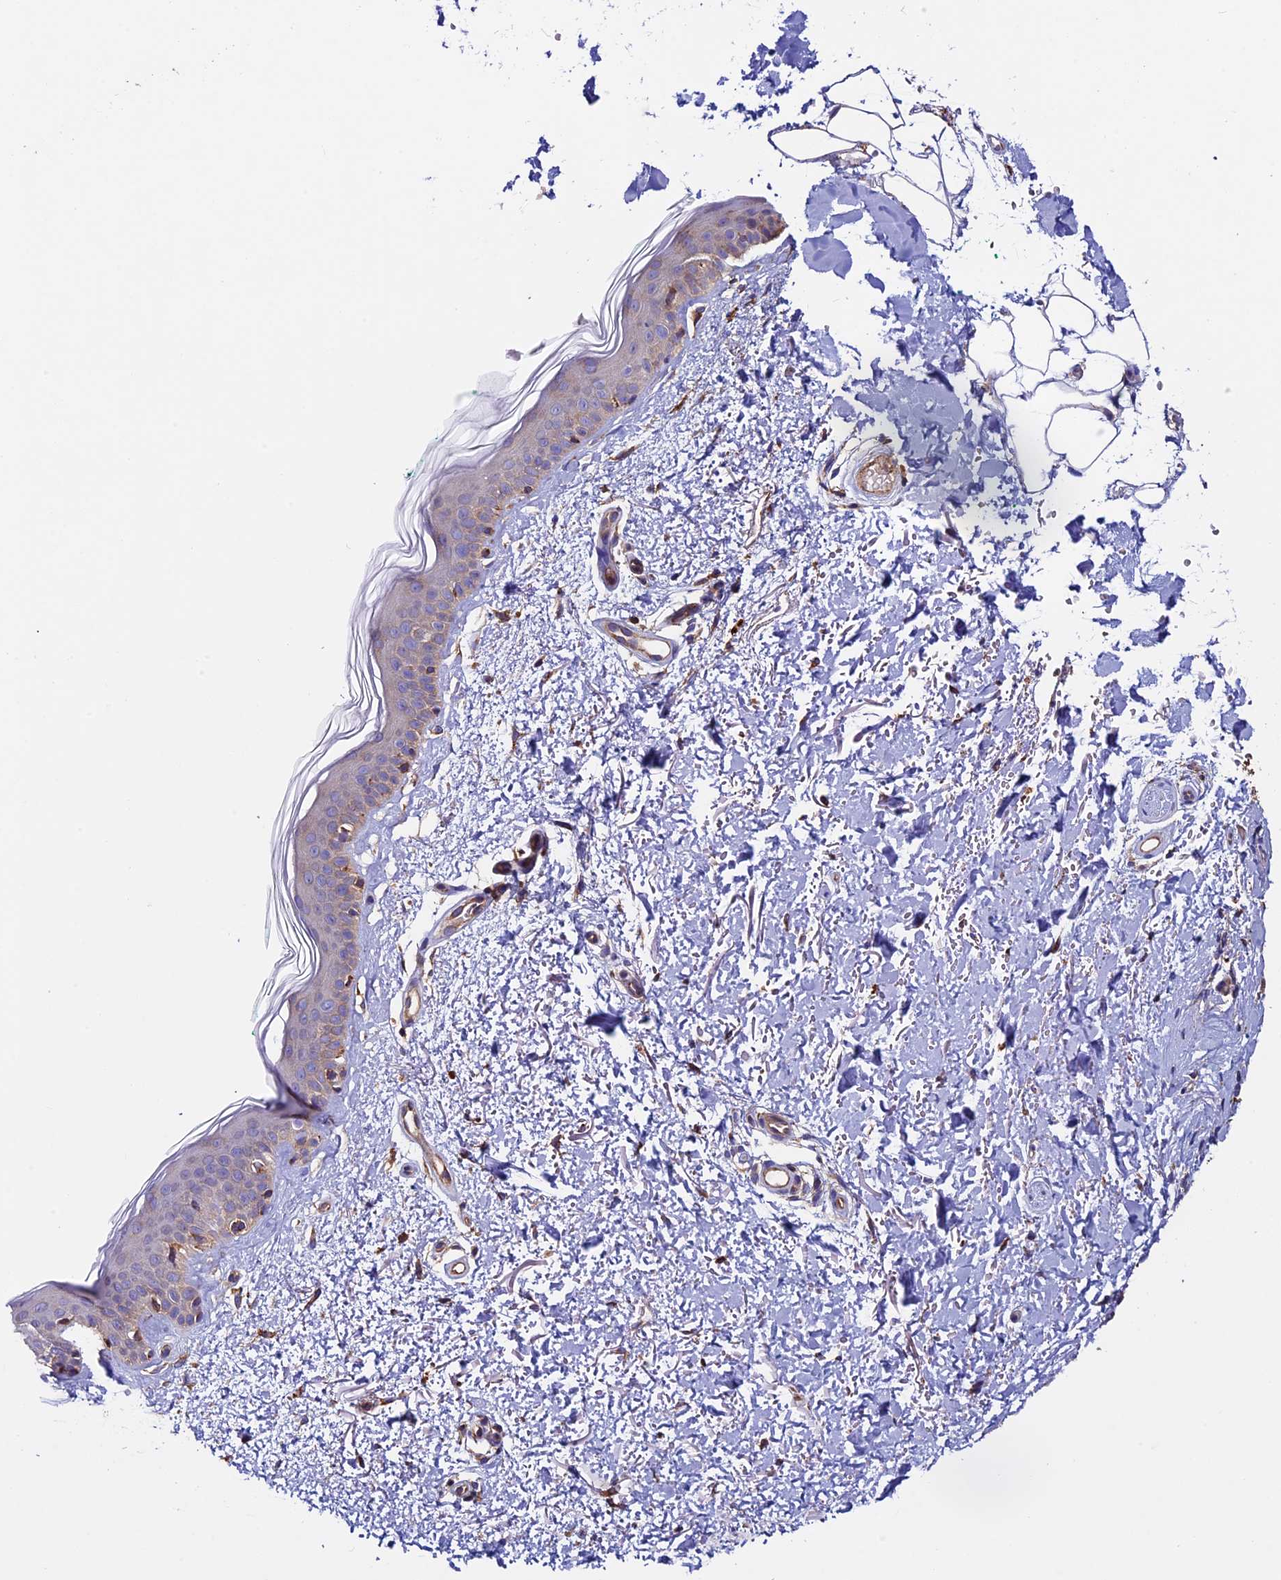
{"staining": {"intensity": "moderate", "quantity": ">75%", "location": "cytoplasmic/membranous"}, "tissue": "skin", "cell_type": "Fibroblasts", "image_type": "normal", "snomed": [{"axis": "morphology", "description": "Normal tissue, NOS"}, {"axis": "topography", "description": "Skin"}], "caption": "This is an image of immunohistochemistry staining of benign skin, which shows moderate expression in the cytoplasmic/membranous of fibroblasts.", "gene": "BTBD3", "patient": {"sex": "male", "age": 66}}